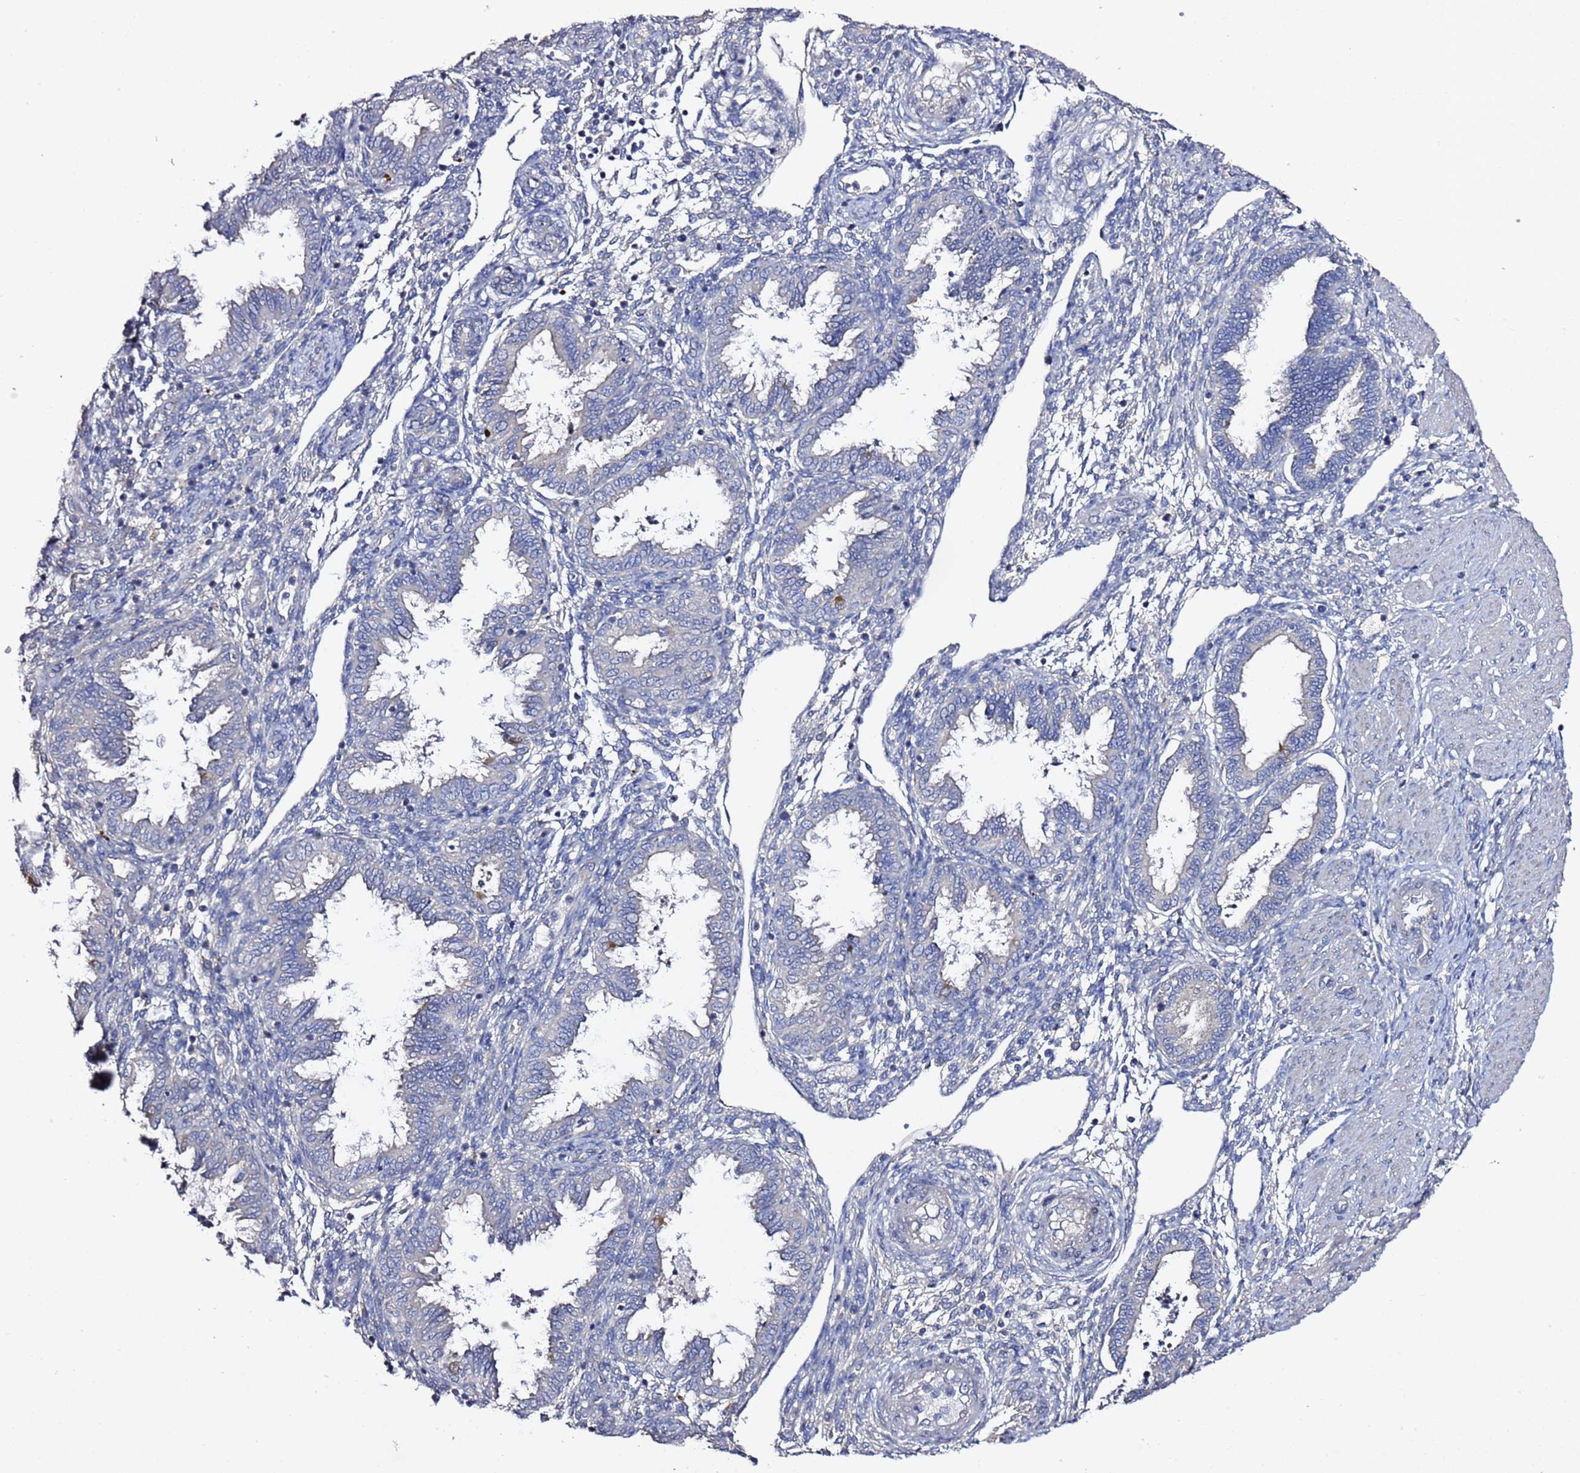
{"staining": {"intensity": "negative", "quantity": "none", "location": "none"}, "tissue": "endometrium", "cell_type": "Cells in endometrial stroma", "image_type": "normal", "snomed": [{"axis": "morphology", "description": "Normal tissue, NOS"}, {"axis": "topography", "description": "Endometrium"}], "caption": "A micrograph of endometrium stained for a protein exhibits no brown staining in cells in endometrial stroma.", "gene": "RABL2A", "patient": {"sex": "female", "age": 33}}